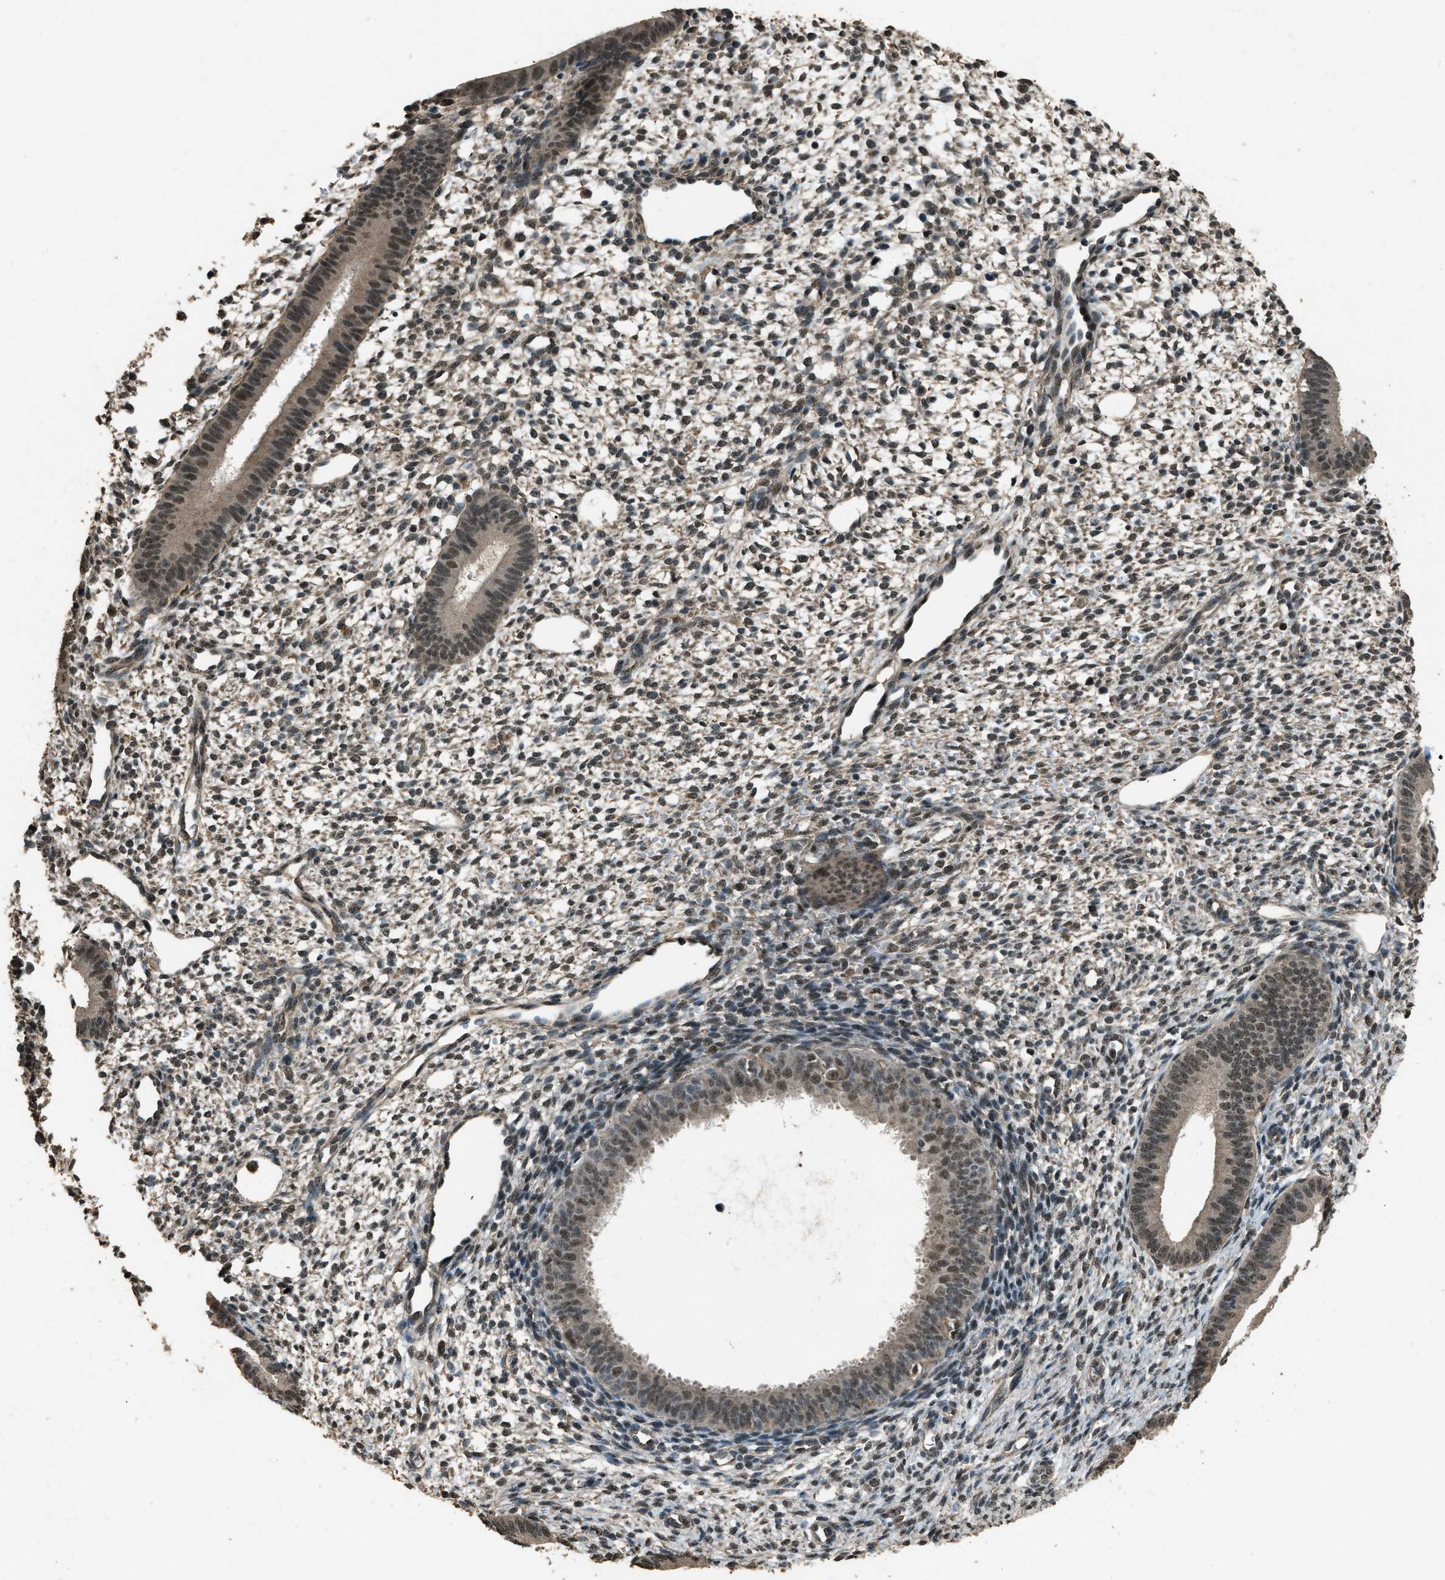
{"staining": {"intensity": "weak", "quantity": "25%-75%", "location": "nuclear"}, "tissue": "endometrium", "cell_type": "Cells in endometrial stroma", "image_type": "normal", "snomed": [{"axis": "morphology", "description": "Normal tissue, NOS"}, {"axis": "topography", "description": "Endometrium"}], "caption": "Immunohistochemical staining of benign endometrium displays low levels of weak nuclear staining in approximately 25%-75% of cells in endometrial stroma.", "gene": "SERTAD2", "patient": {"sex": "female", "age": 46}}